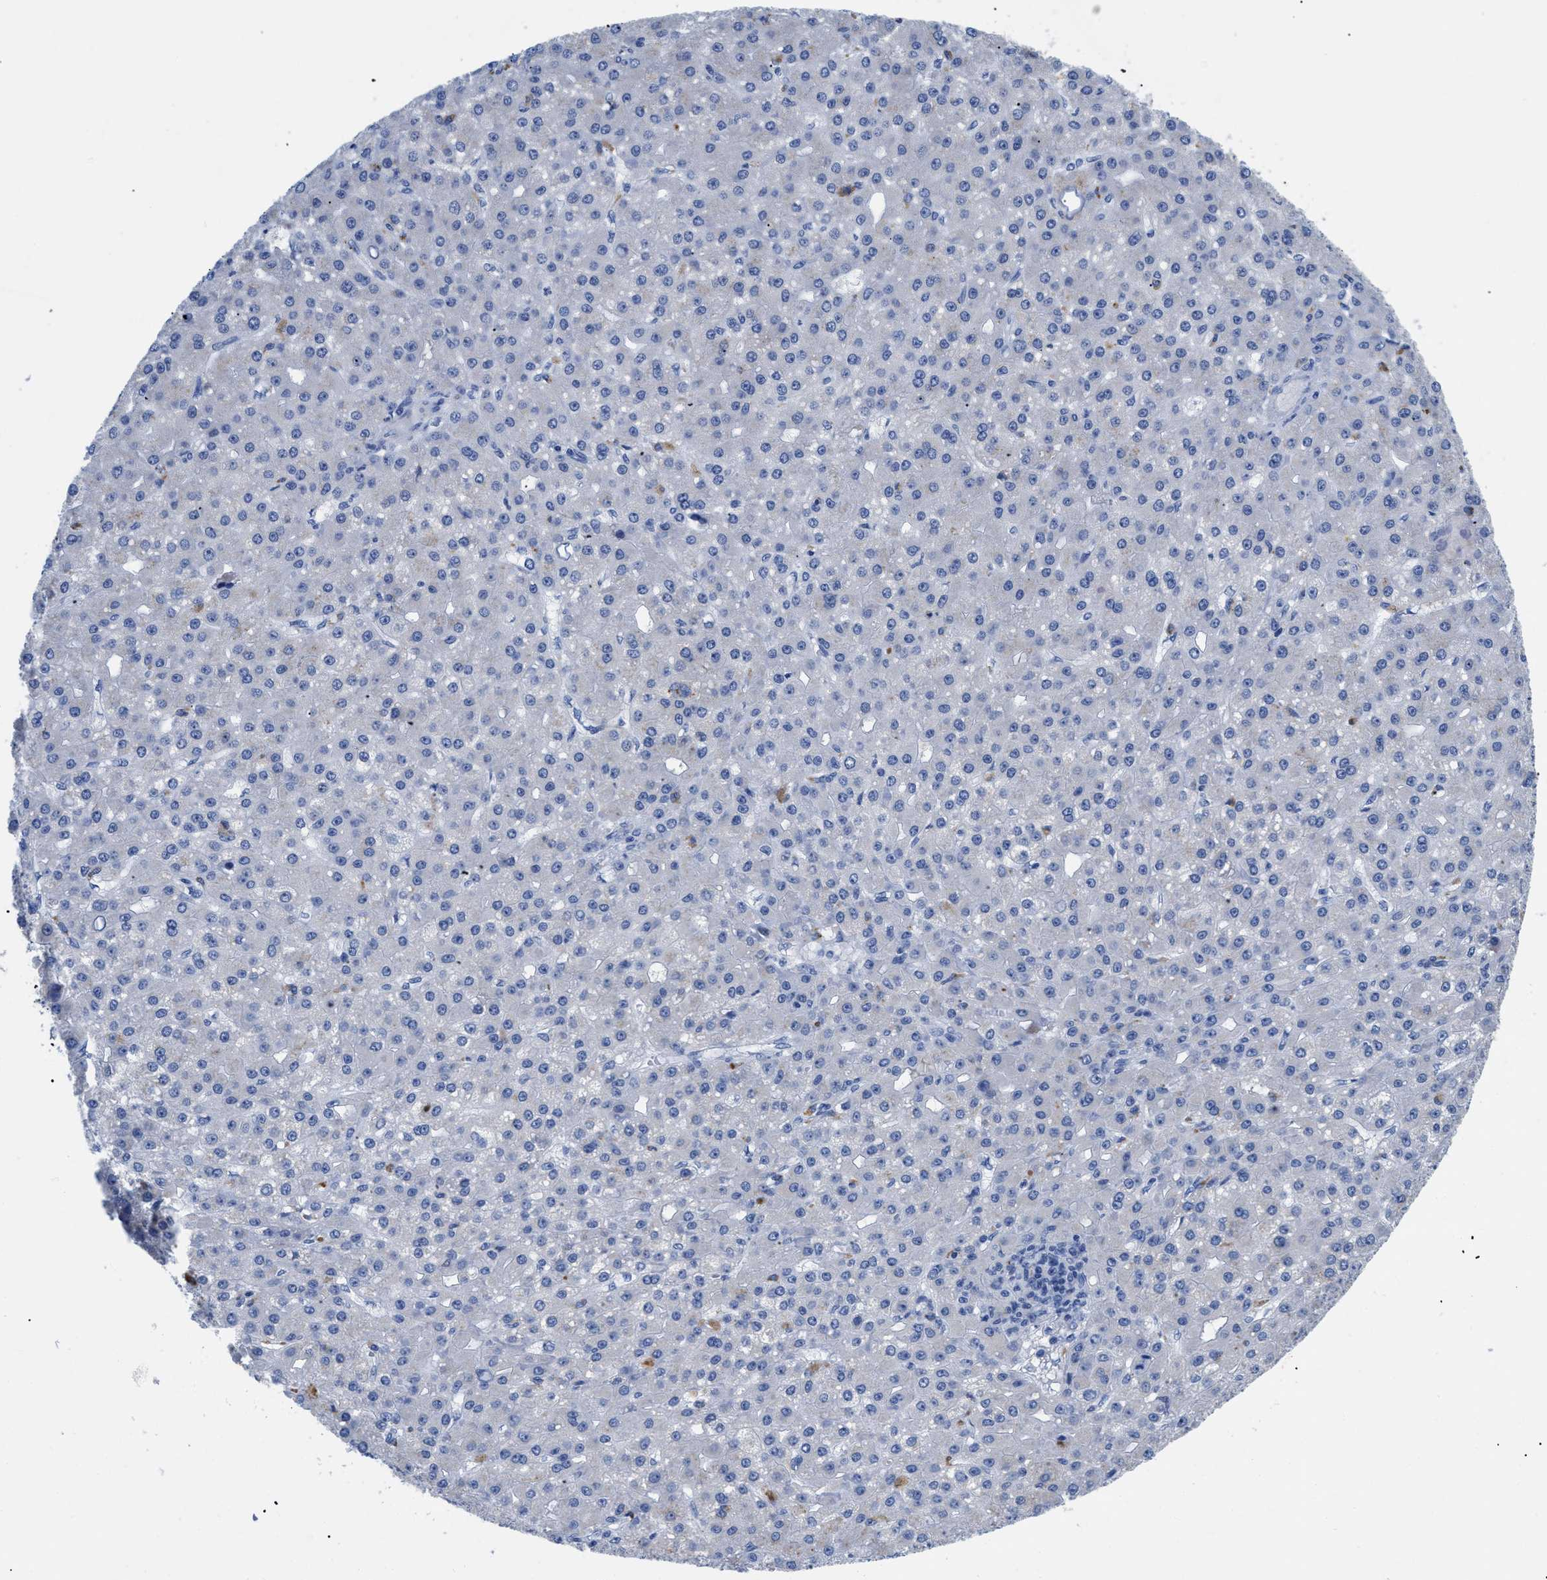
{"staining": {"intensity": "negative", "quantity": "none", "location": "none"}, "tissue": "liver cancer", "cell_type": "Tumor cells", "image_type": "cancer", "snomed": [{"axis": "morphology", "description": "Carcinoma, Hepatocellular, NOS"}, {"axis": "topography", "description": "Liver"}], "caption": "There is no significant positivity in tumor cells of hepatocellular carcinoma (liver).", "gene": "APOBEC2", "patient": {"sex": "male", "age": 67}}